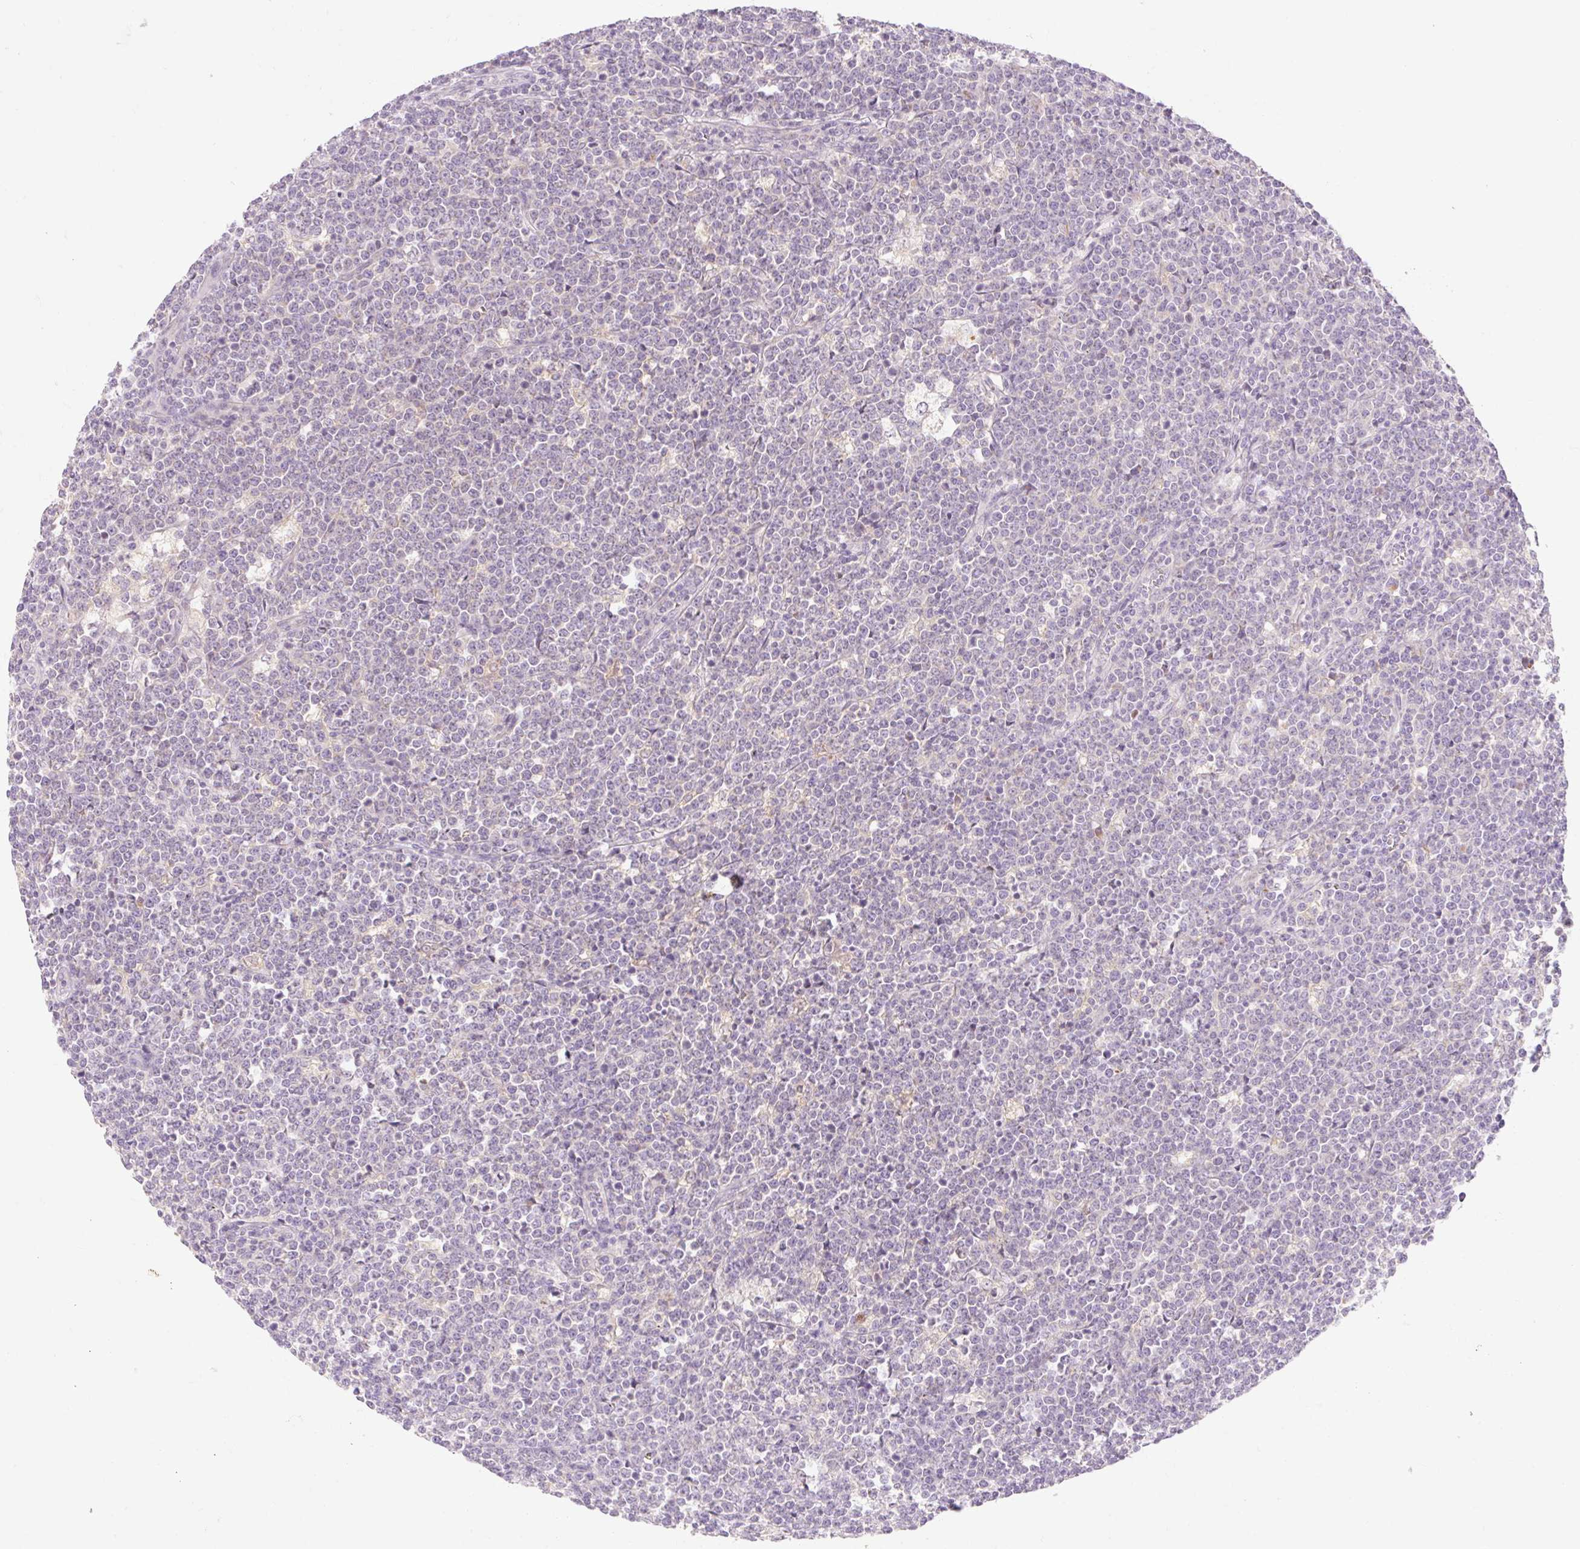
{"staining": {"intensity": "negative", "quantity": "none", "location": "none"}, "tissue": "lymphoma", "cell_type": "Tumor cells", "image_type": "cancer", "snomed": [{"axis": "morphology", "description": "Malignant lymphoma, non-Hodgkin's type, High grade"}, {"axis": "topography", "description": "Small intestine"}], "caption": "Micrograph shows no significant protein expression in tumor cells of lymphoma.", "gene": "MYO1D", "patient": {"sex": "male", "age": 8}}